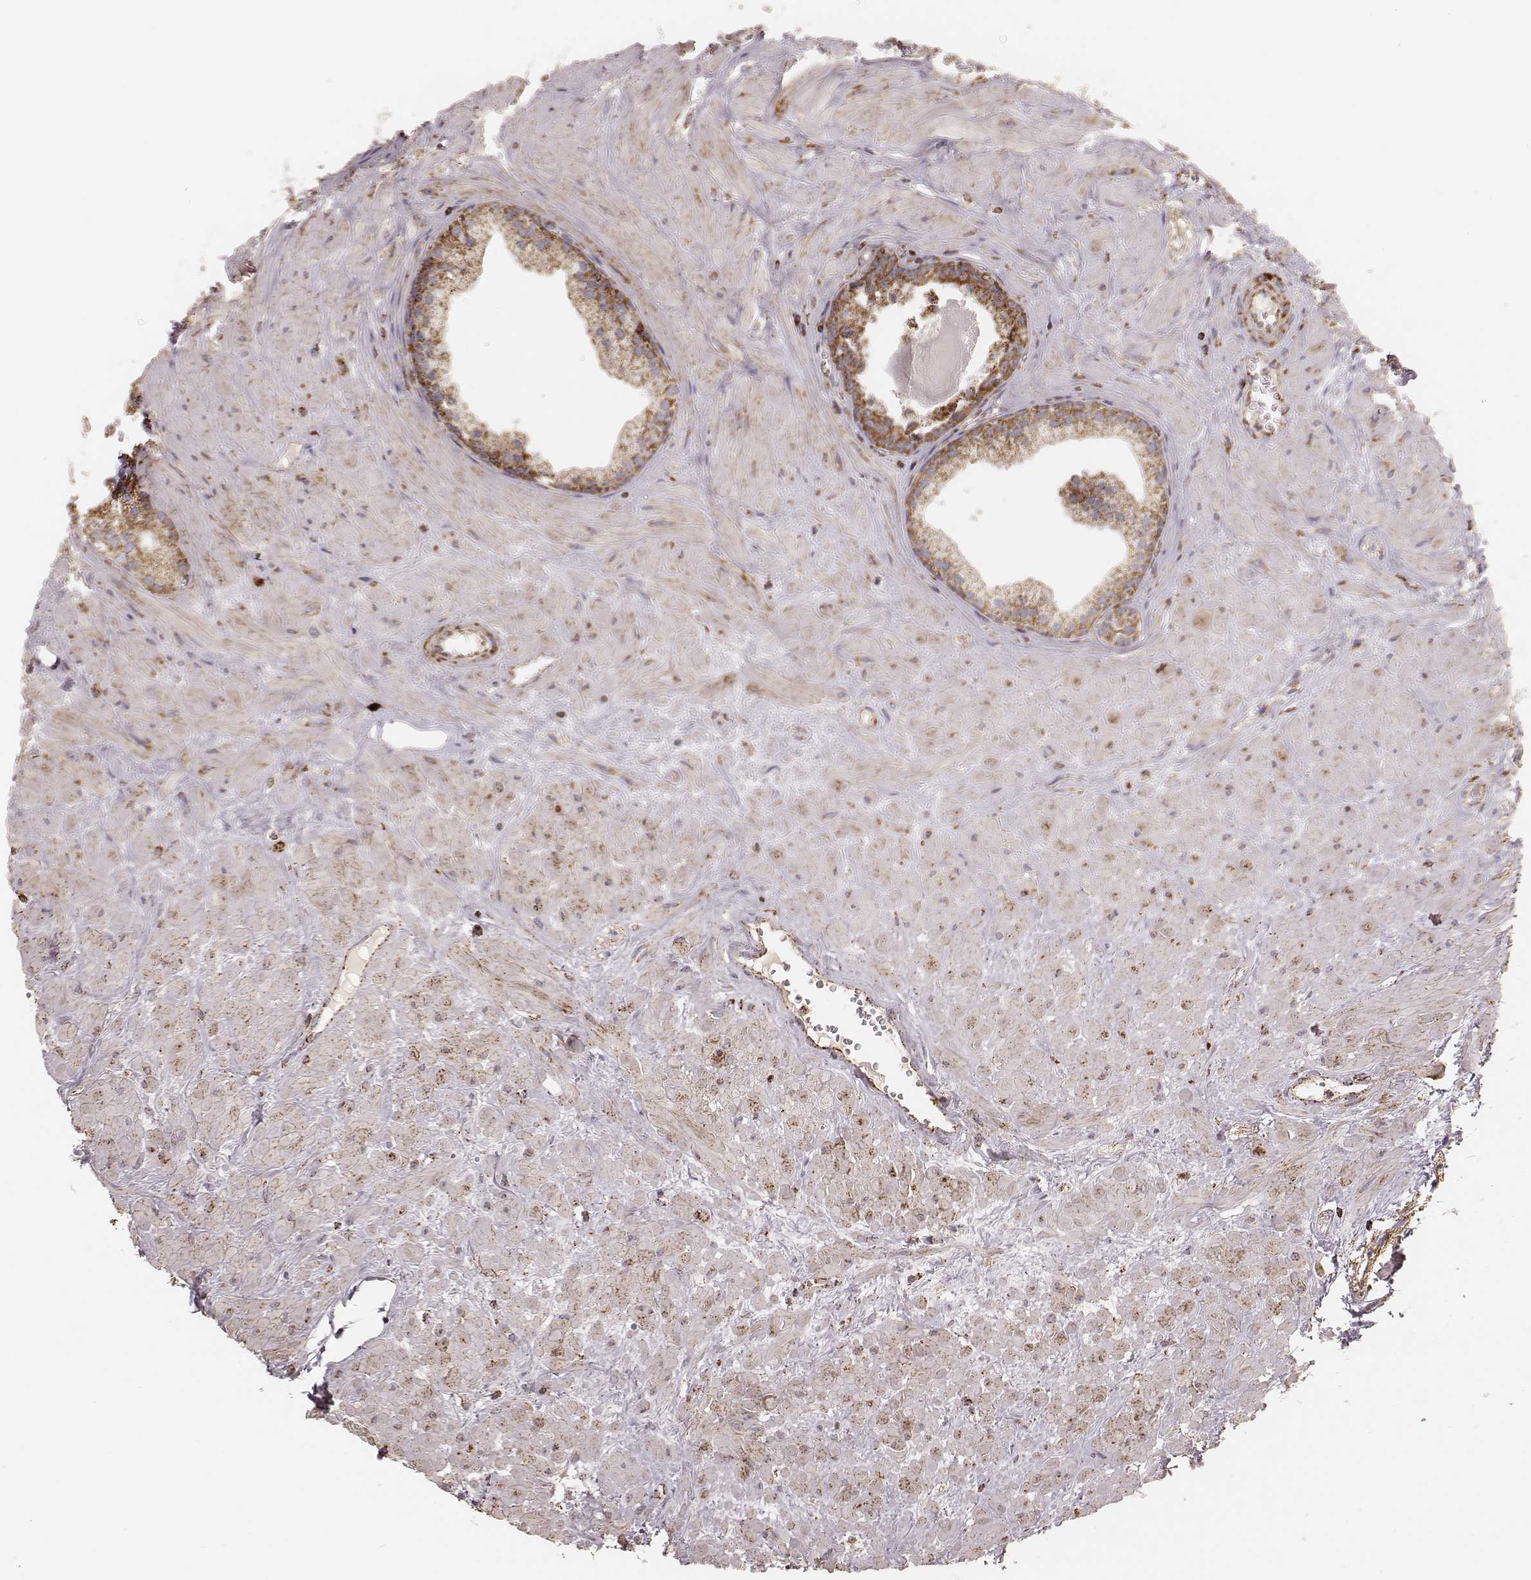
{"staining": {"intensity": "strong", "quantity": ">75%", "location": "cytoplasmic/membranous"}, "tissue": "prostate", "cell_type": "Glandular cells", "image_type": "normal", "snomed": [{"axis": "morphology", "description": "Normal tissue, NOS"}, {"axis": "topography", "description": "Prostate"}], "caption": "About >75% of glandular cells in normal human prostate demonstrate strong cytoplasmic/membranous protein expression as visualized by brown immunohistochemical staining.", "gene": "CS", "patient": {"sex": "male", "age": 48}}